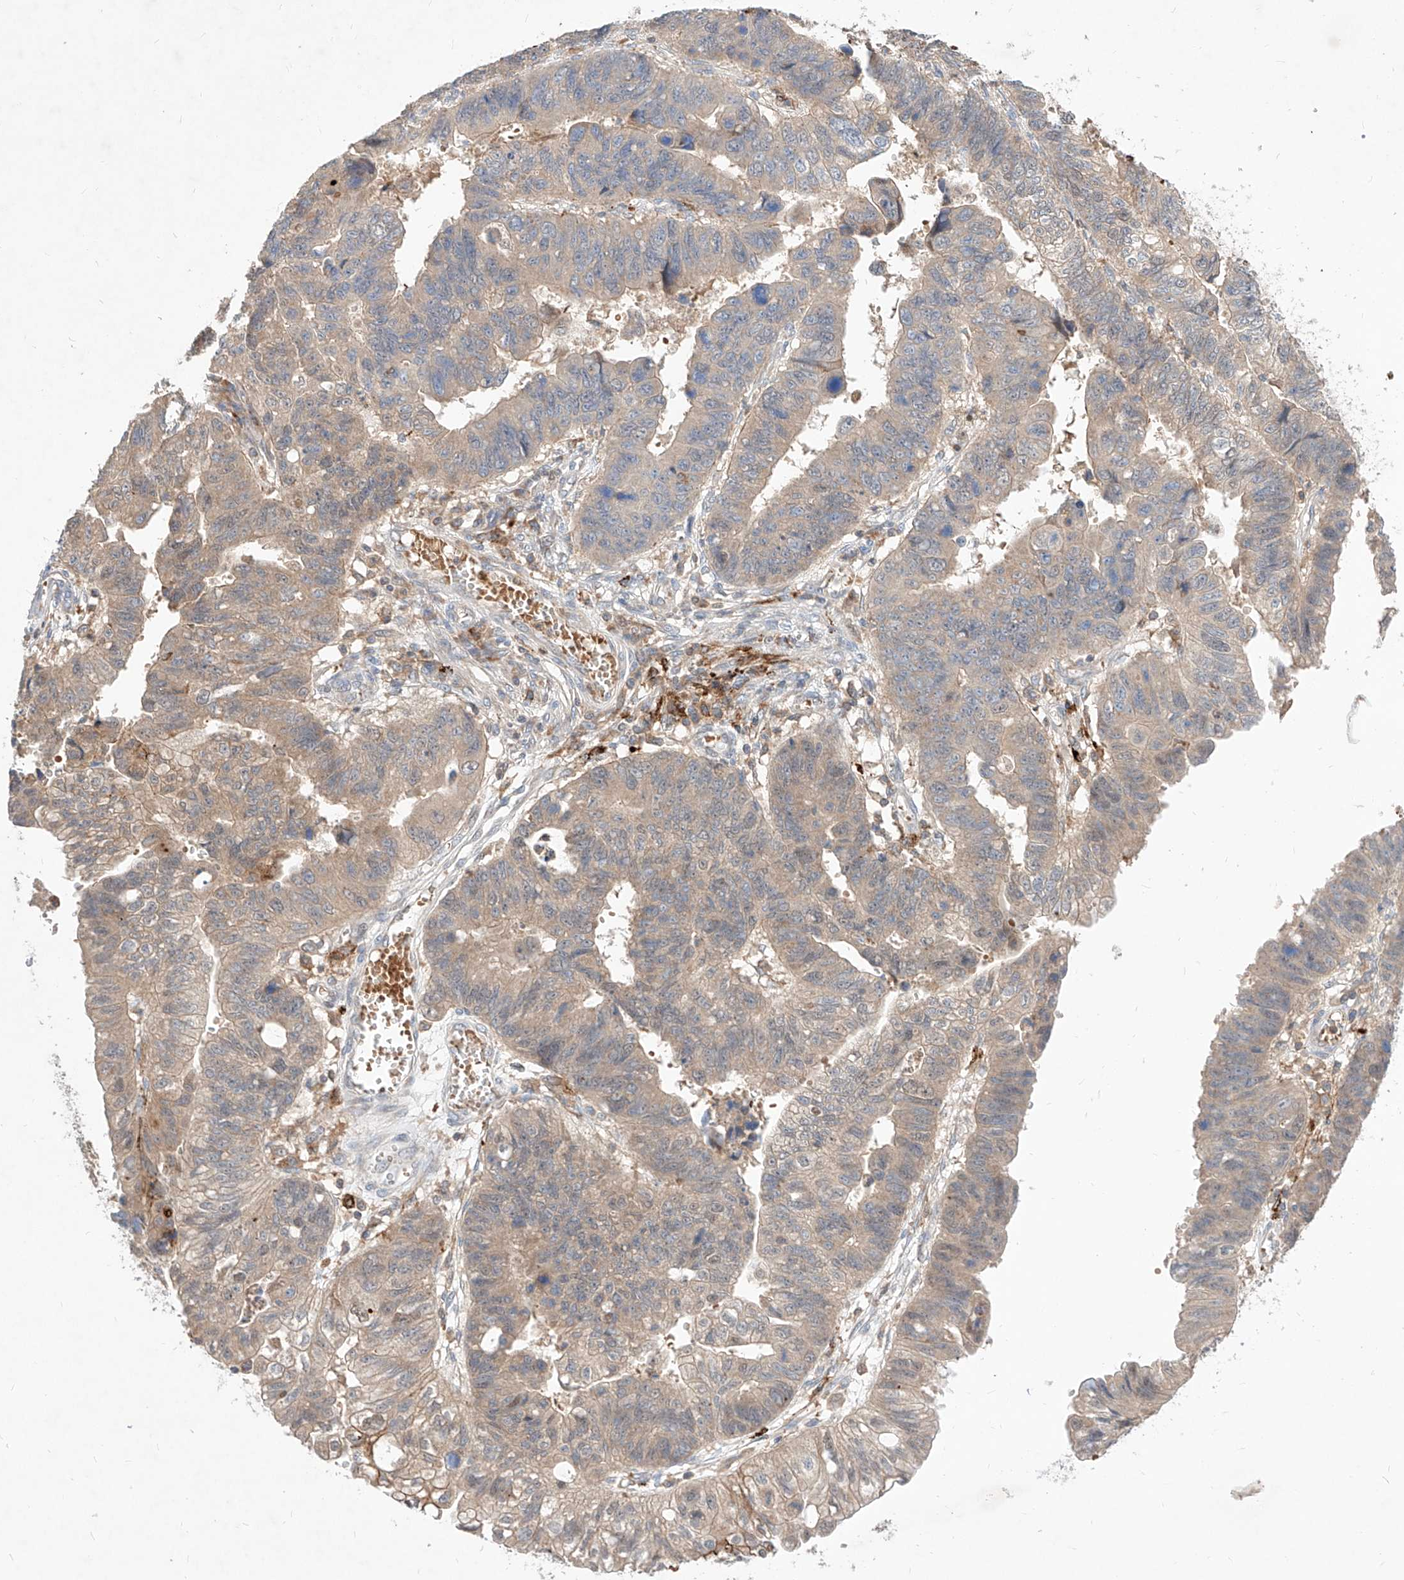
{"staining": {"intensity": "weak", "quantity": "25%-75%", "location": "cytoplasmic/membranous"}, "tissue": "stomach cancer", "cell_type": "Tumor cells", "image_type": "cancer", "snomed": [{"axis": "morphology", "description": "Adenocarcinoma, NOS"}, {"axis": "topography", "description": "Stomach"}], "caption": "About 25%-75% of tumor cells in human stomach cancer (adenocarcinoma) show weak cytoplasmic/membranous protein expression as visualized by brown immunohistochemical staining.", "gene": "TSNAX", "patient": {"sex": "male", "age": 59}}